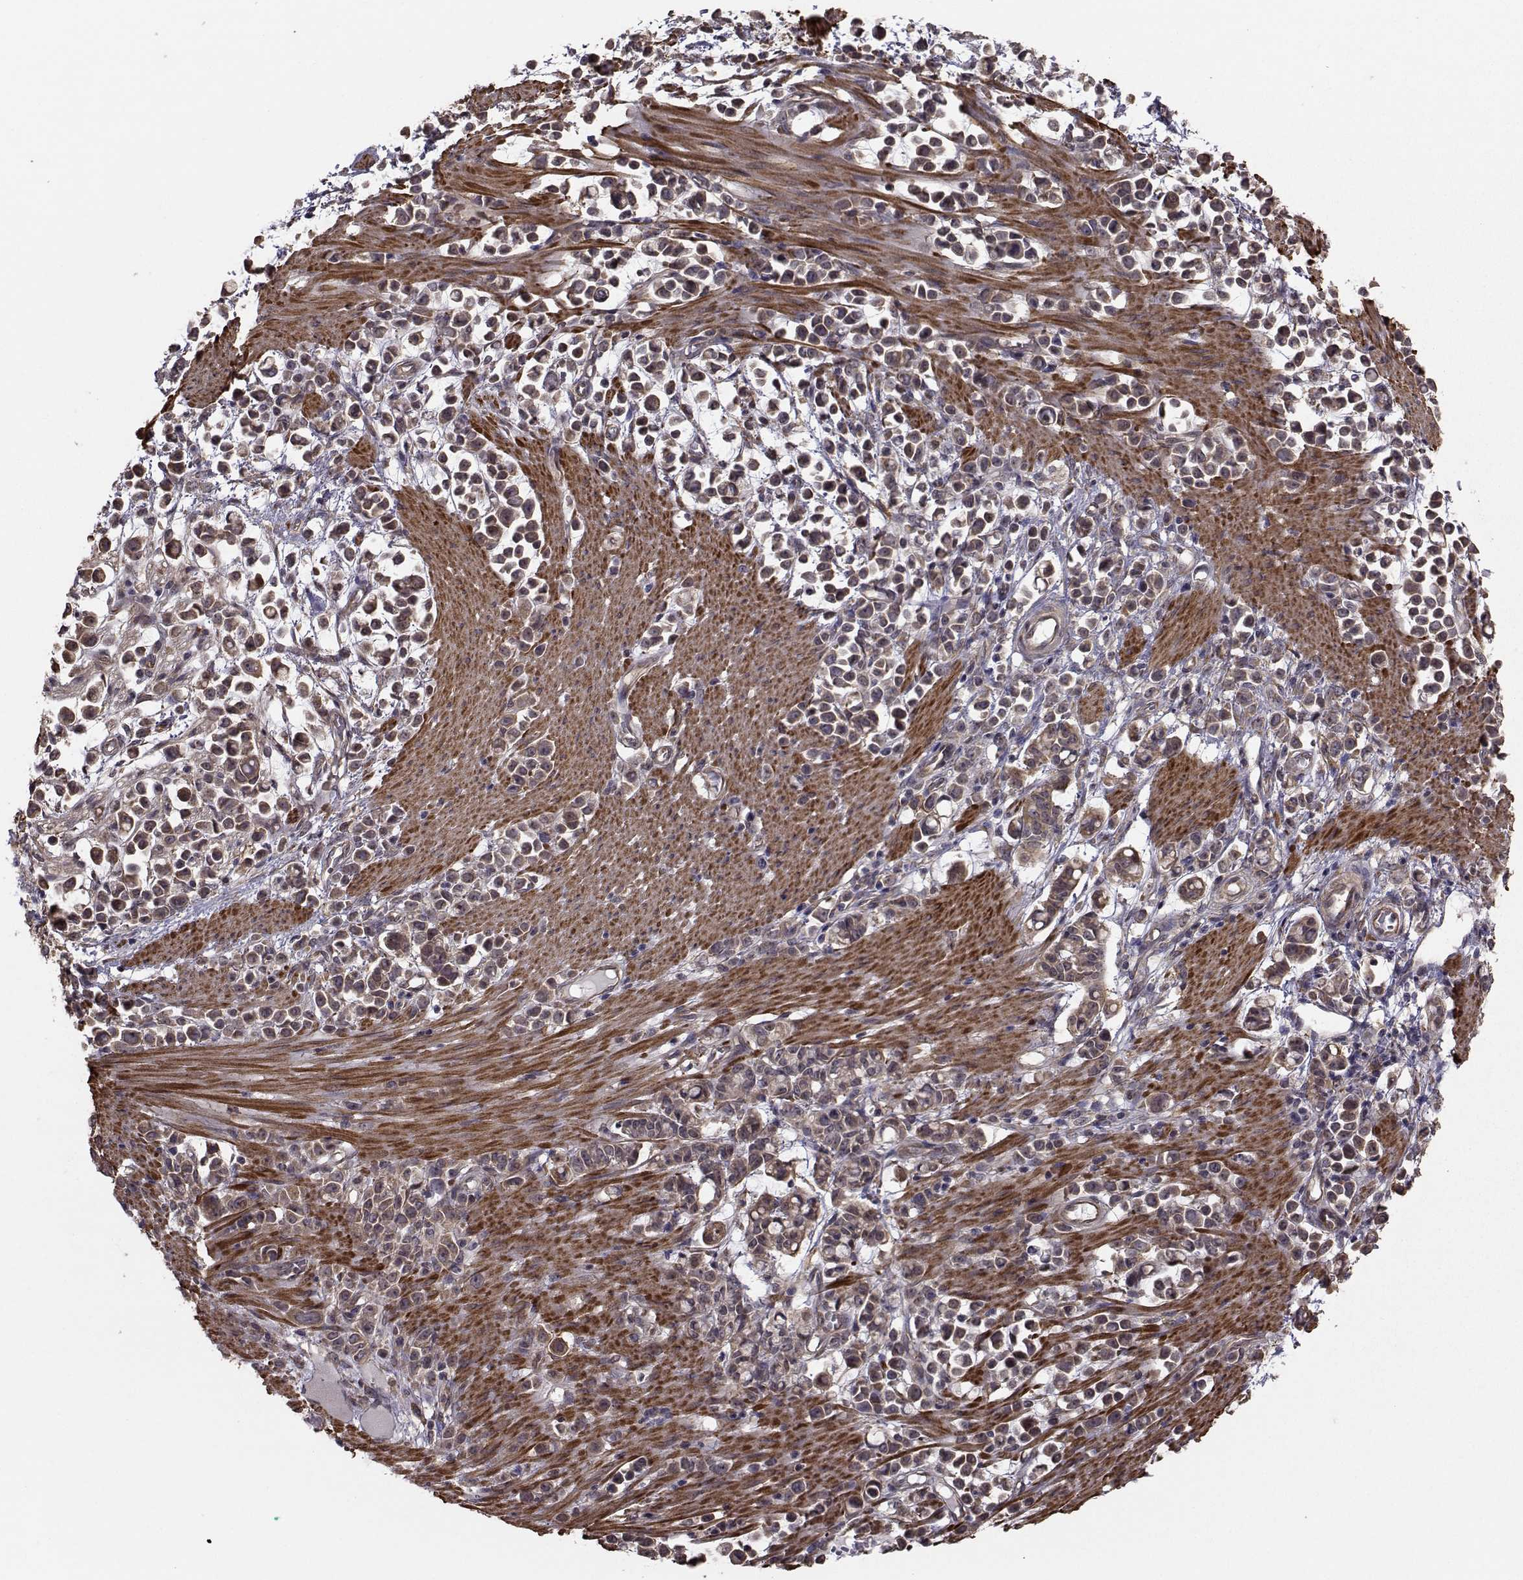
{"staining": {"intensity": "weak", "quantity": ">75%", "location": "cytoplasmic/membranous"}, "tissue": "stomach cancer", "cell_type": "Tumor cells", "image_type": "cancer", "snomed": [{"axis": "morphology", "description": "Adenocarcinoma, NOS"}, {"axis": "topography", "description": "Stomach"}], "caption": "A high-resolution micrograph shows immunohistochemistry (IHC) staining of stomach cancer, which shows weak cytoplasmic/membranous expression in approximately >75% of tumor cells.", "gene": "TRIP10", "patient": {"sex": "male", "age": 82}}